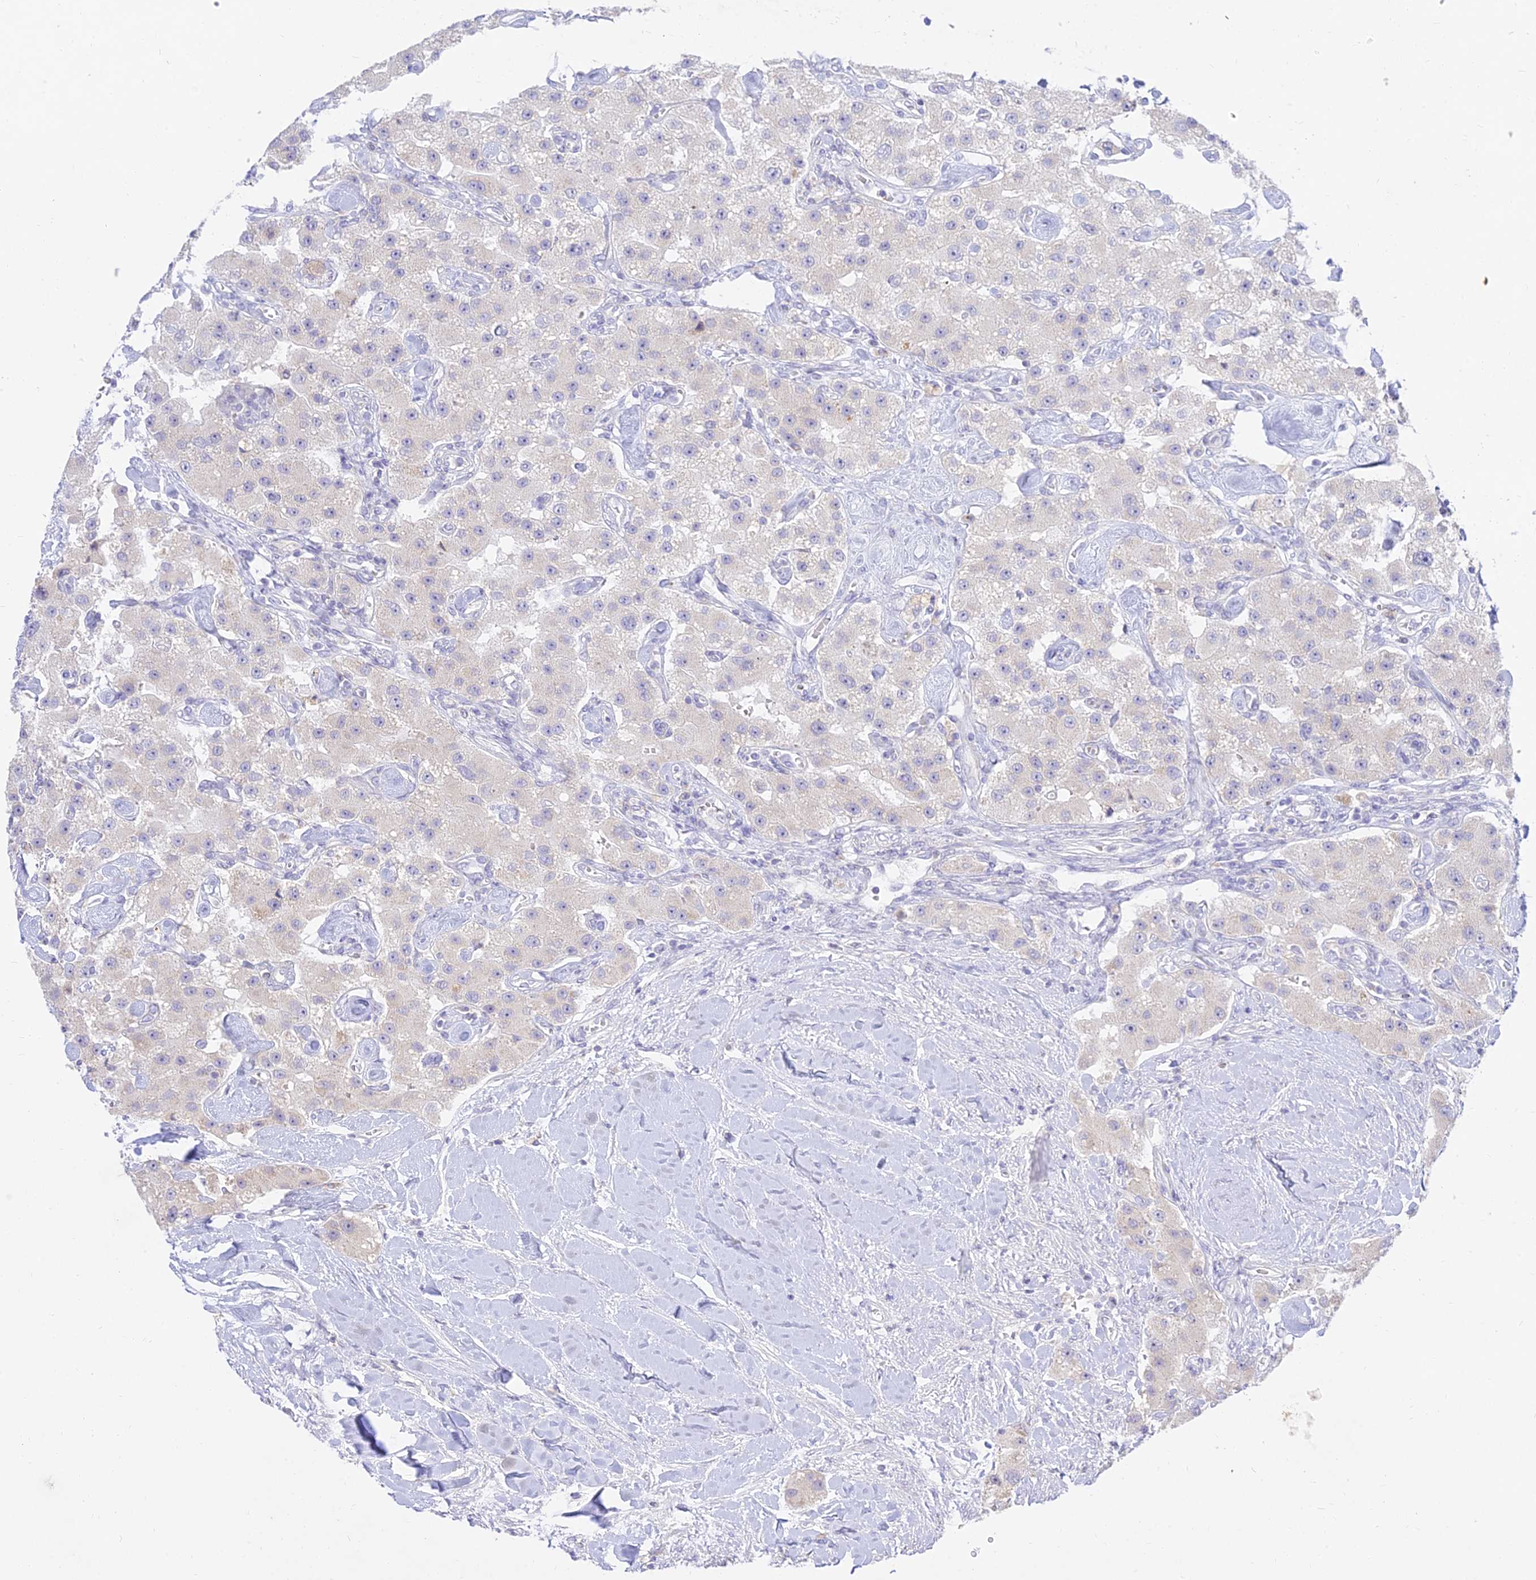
{"staining": {"intensity": "negative", "quantity": "none", "location": "none"}, "tissue": "carcinoid", "cell_type": "Tumor cells", "image_type": "cancer", "snomed": [{"axis": "morphology", "description": "Carcinoid, malignant, NOS"}, {"axis": "topography", "description": "Pancreas"}], "caption": "The immunohistochemistry image has no significant staining in tumor cells of carcinoid (malignant) tissue.", "gene": "TMEM40", "patient": {"sex": "male", "age": 41}}